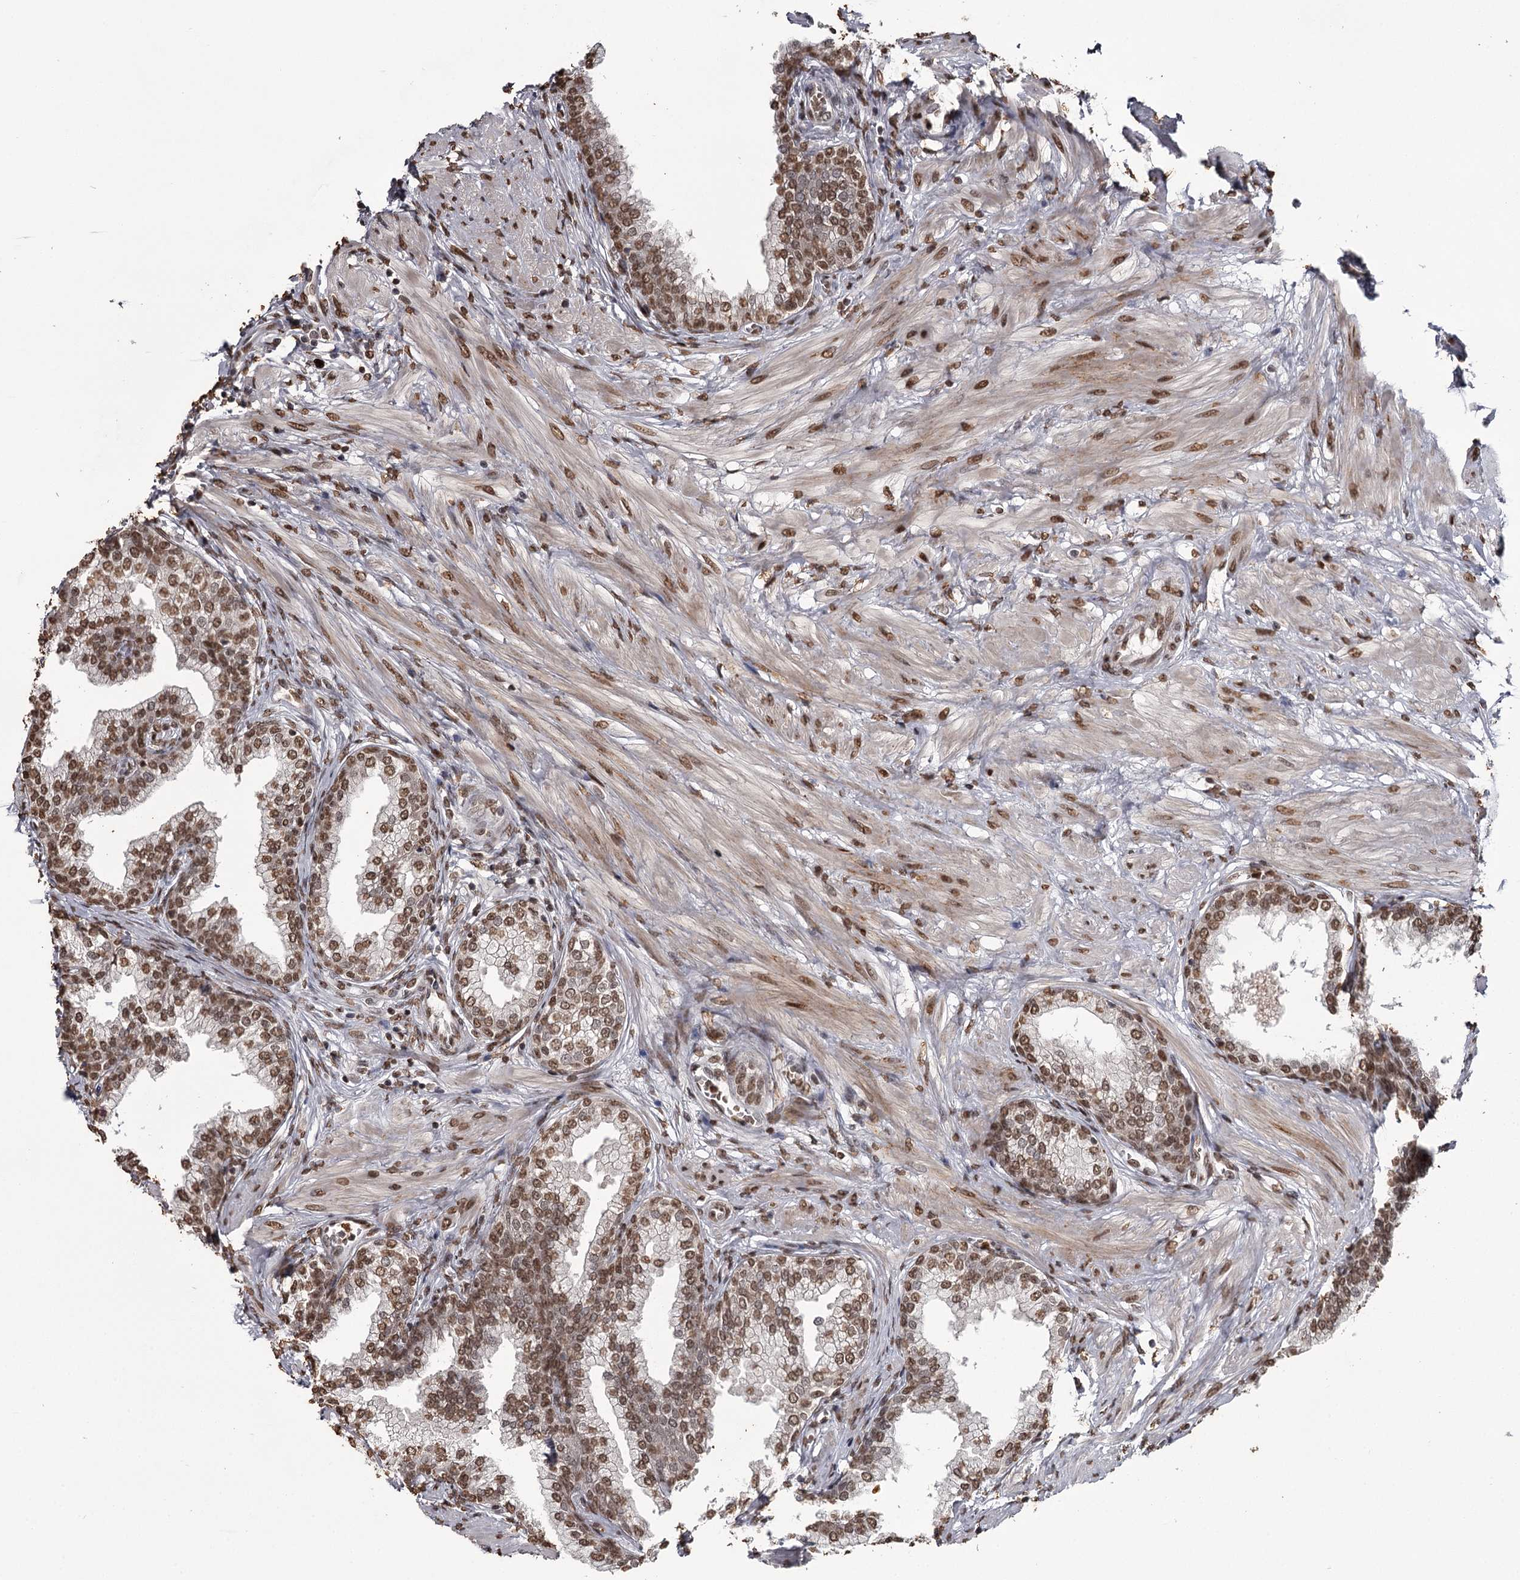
{"staining": {"intensity": "moderate", "quantity": ">75%", "location": "nuclear"}, "tissue": "prostate", "cell_type": "Glandular cells", "image_type": "normal", "snomed": [{"axis": "morphology", "description": "Normal tissue, NOS"}, {"axis": "morphology", "description": "Urothelial carcinoma, Low grade"}, {"axis": "topography", "description": "Urinary bladder"}, {"axis": "topography", "description": "Prostate"}], "caption": "The image demonstrates staining of benign prostate, revealing moderate nuclear protein staining (brown color) within glandular cells.", "gene": "THYN1", "patient": {"sex": "male", "age": 60}}